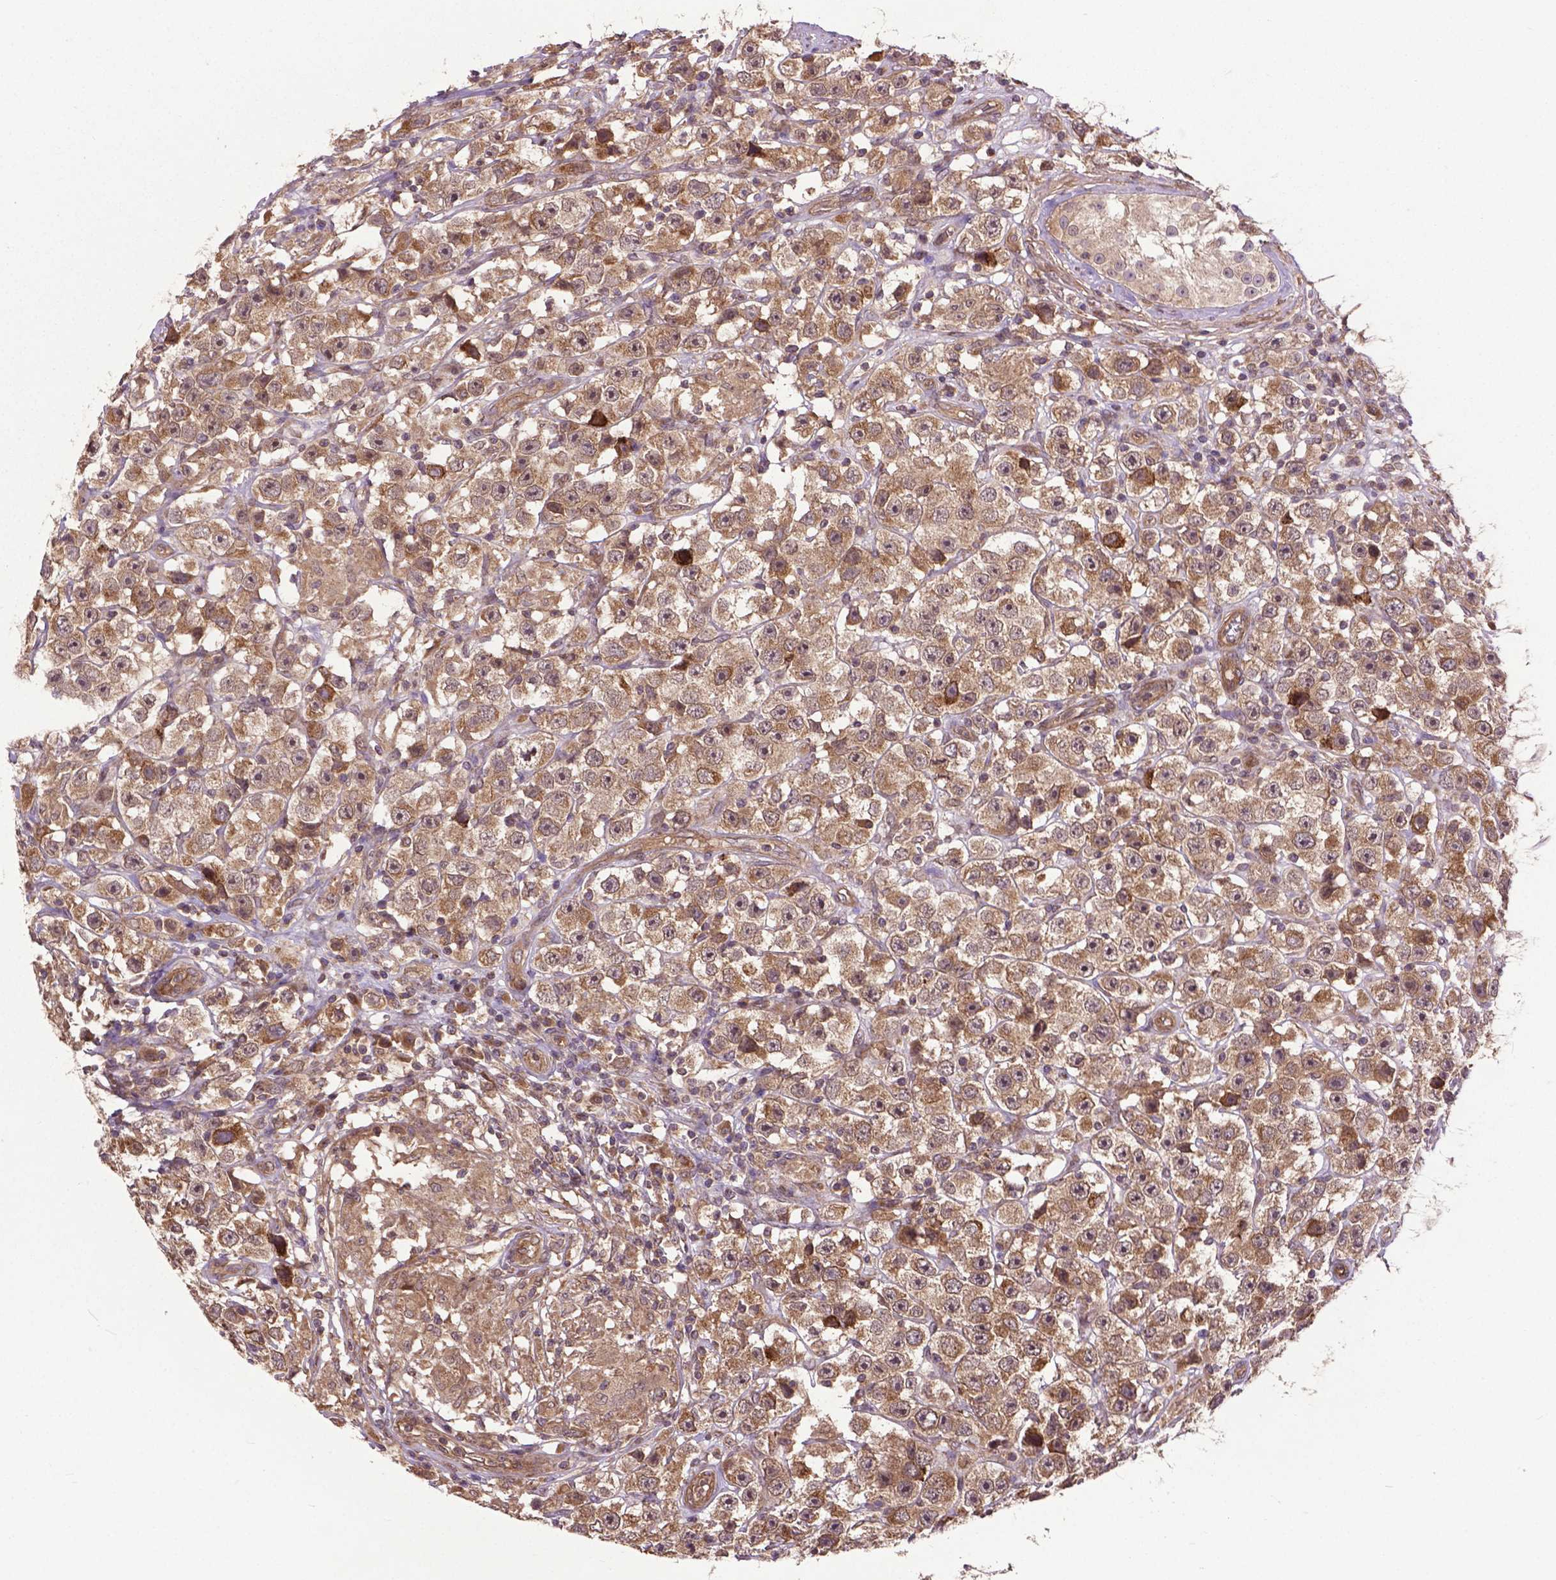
{"staining": {"intensity": "moderate", "quantity": ">75%", "location": "cytoplasmic/membranous"}, "tissue": "testis cancer", "cell_type": "Tumor cells", "image_type": "cancer", "snomed": [{"axis": "morphology", "description": "Seminoma, NOS"}, {"axis": "topography", "description": "Testis"}], "caption": "This is an image of immunohistochemistry staining of testis cancer (seminoma), which shows moderate expression in the cytoplasmic/membranous of tumor cells.", "gene": "ZNF616", "patient": {"sex": "male", "age": 45}}